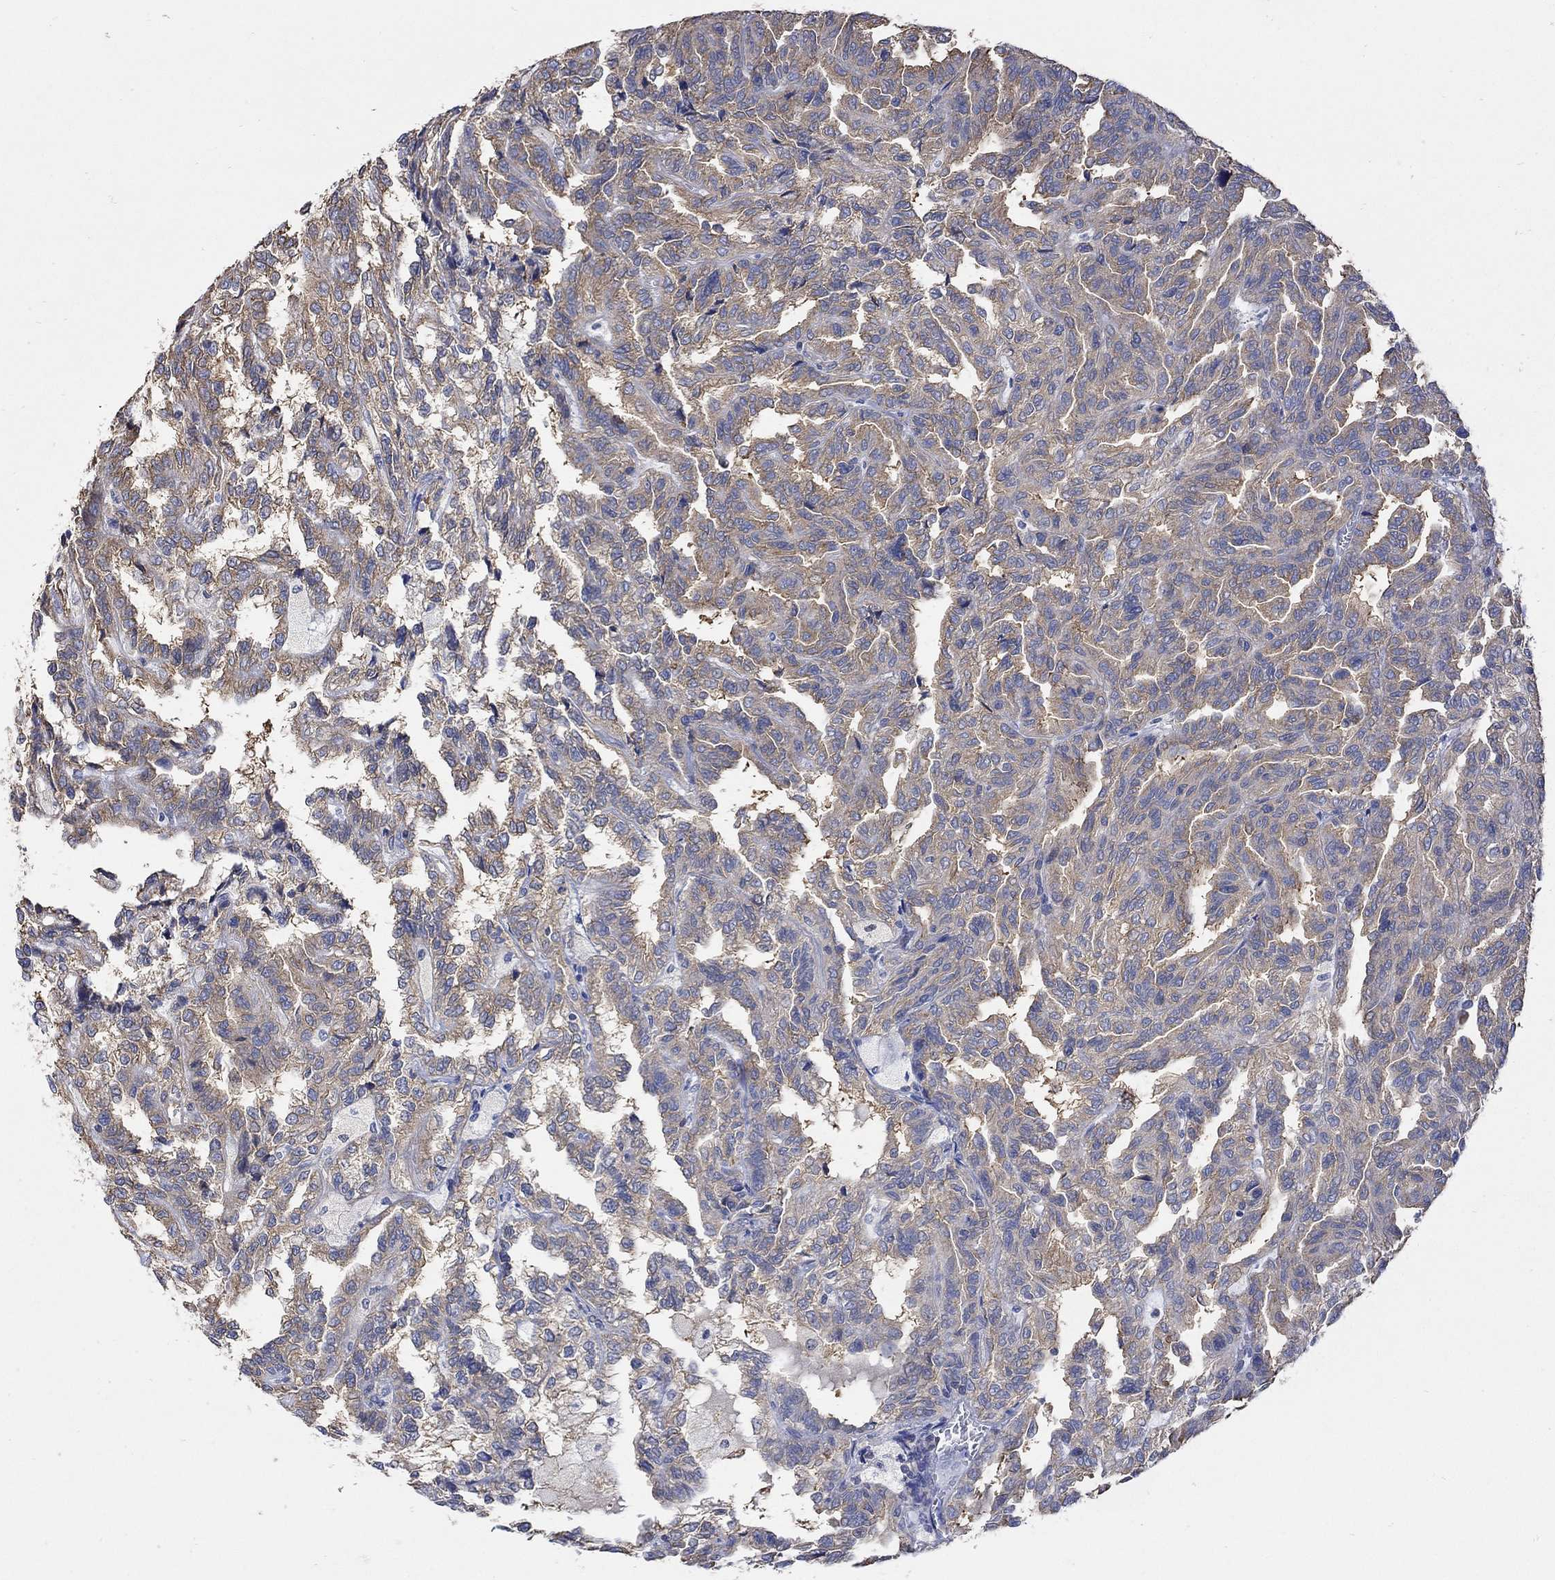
{"staining": {"intensity": "moderate", "quantity": "25%-75%", "location": "cytoplasmic/membranous"}, "tissue": "renal cancer", "cell_type": "Tumor cells", "image_type": "cancer", "snomed": [{"axis": "morphology", "description": "Adenocarcinoma, NOS"}, {"axis": "topography", "description": "Kidney"}], "caption": "Immunohistochemistry micrograph of neoplastic tissue: adenocarcinoma (renal) stained using IHC displays medium levels of moderate protein expression localized specifically in the cytoplasmic/membranous of tumor cells, appearing as a cytoplasmic/membranous brown color.", "gene": "TEKT3", "patient": {"sex": "male", "age": 79}}